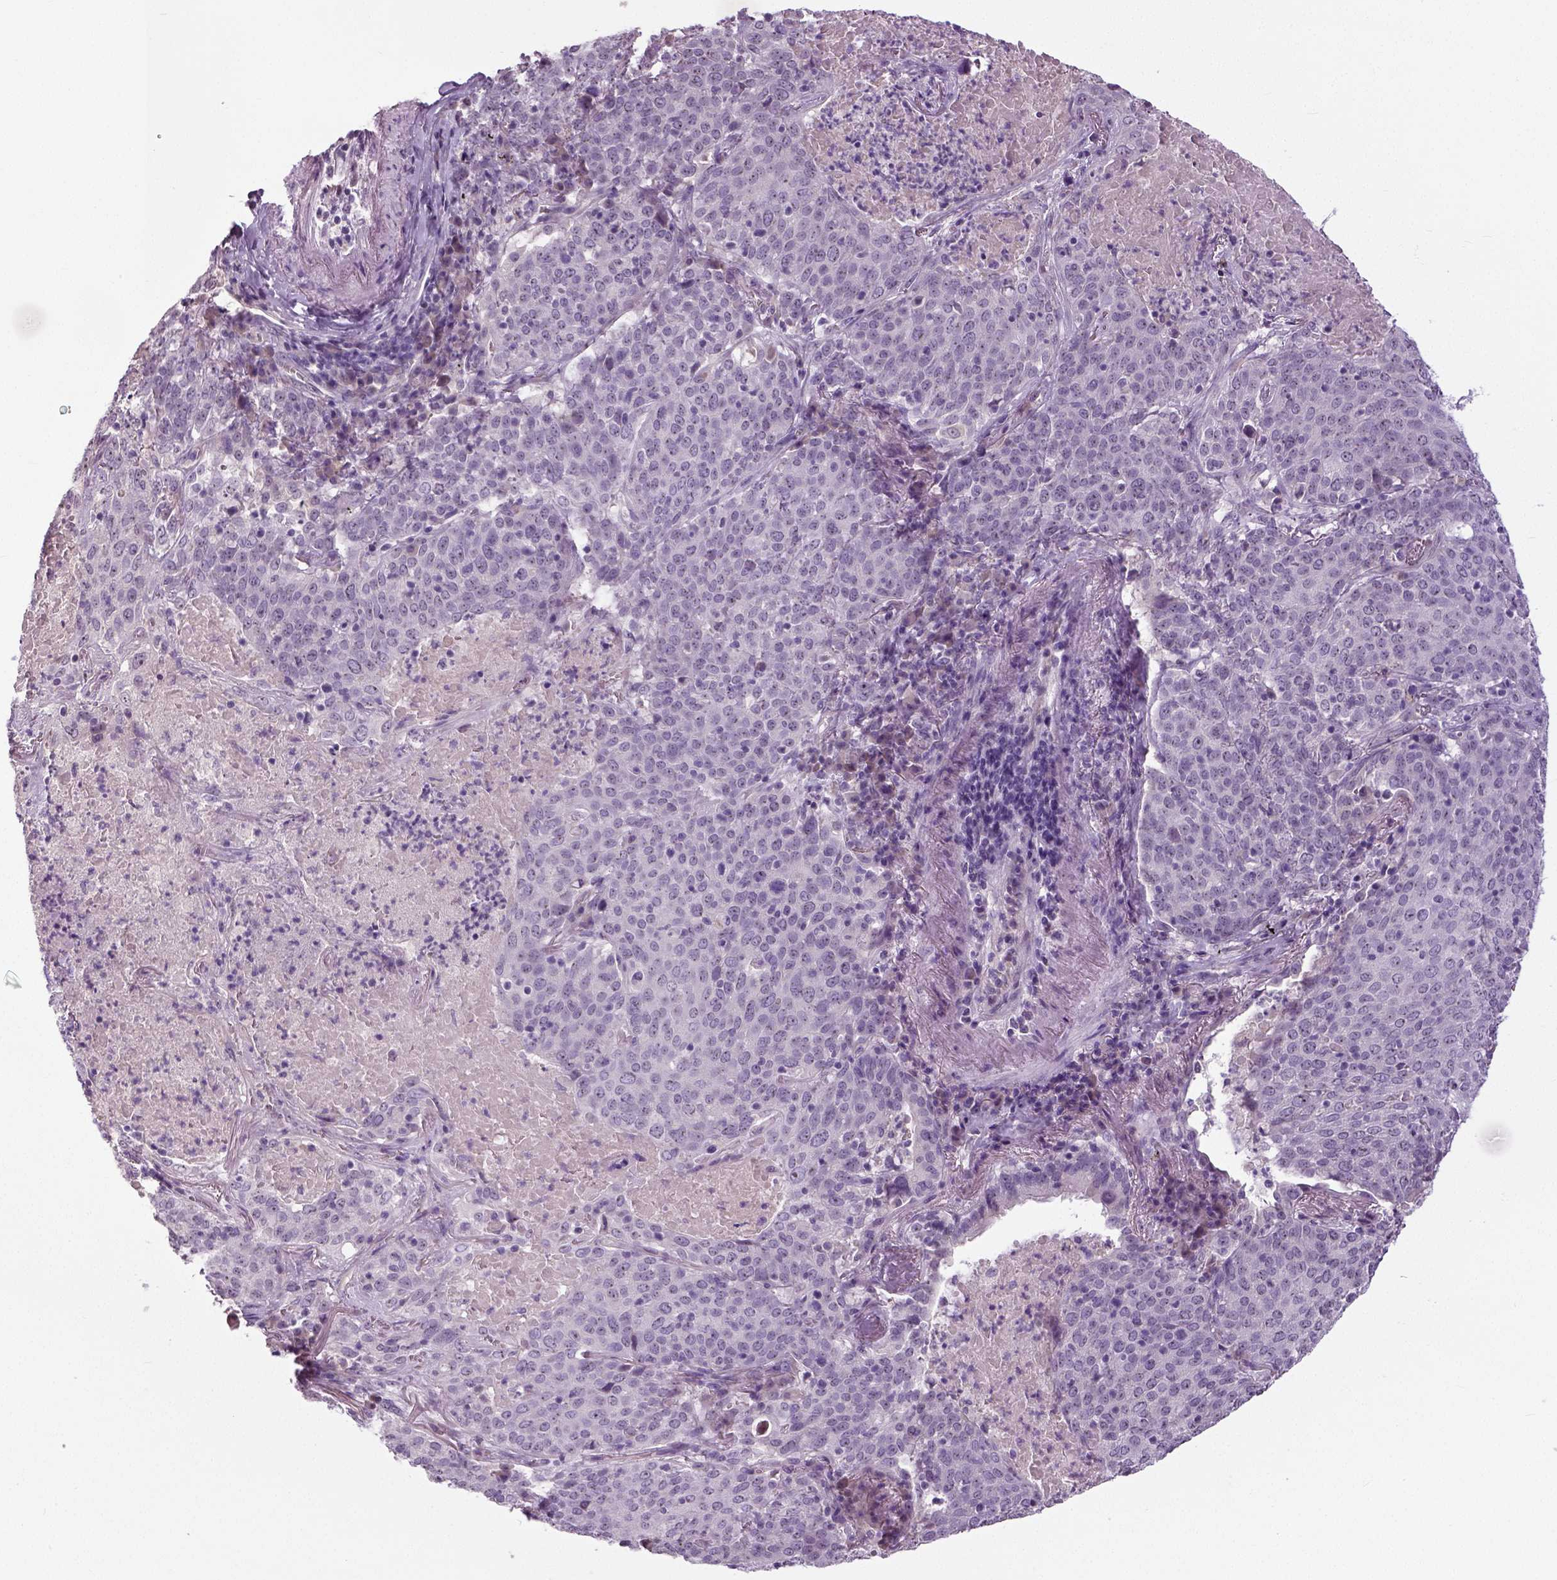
{"staining": {"intensity": "negative", "quantity": "none", "location": "none"}, "tissue": "lung cancer", "cell_type": "Tumor cells", "image_type": "cancer", "snomed": [{"axis": "morphology", "description": "Squamous cell carcinoma, NOS"}, {"axis": "topography", "description": "Lung"}], "caption": "Immunohistochemical staining of lung squamous cell carcinoma demonstrates no significant expression in tumor cells. (IHC, brightfield microscopy, high magnification).", "gene": "NECAB1", "patient": {"sex": "male", "age": 82}}